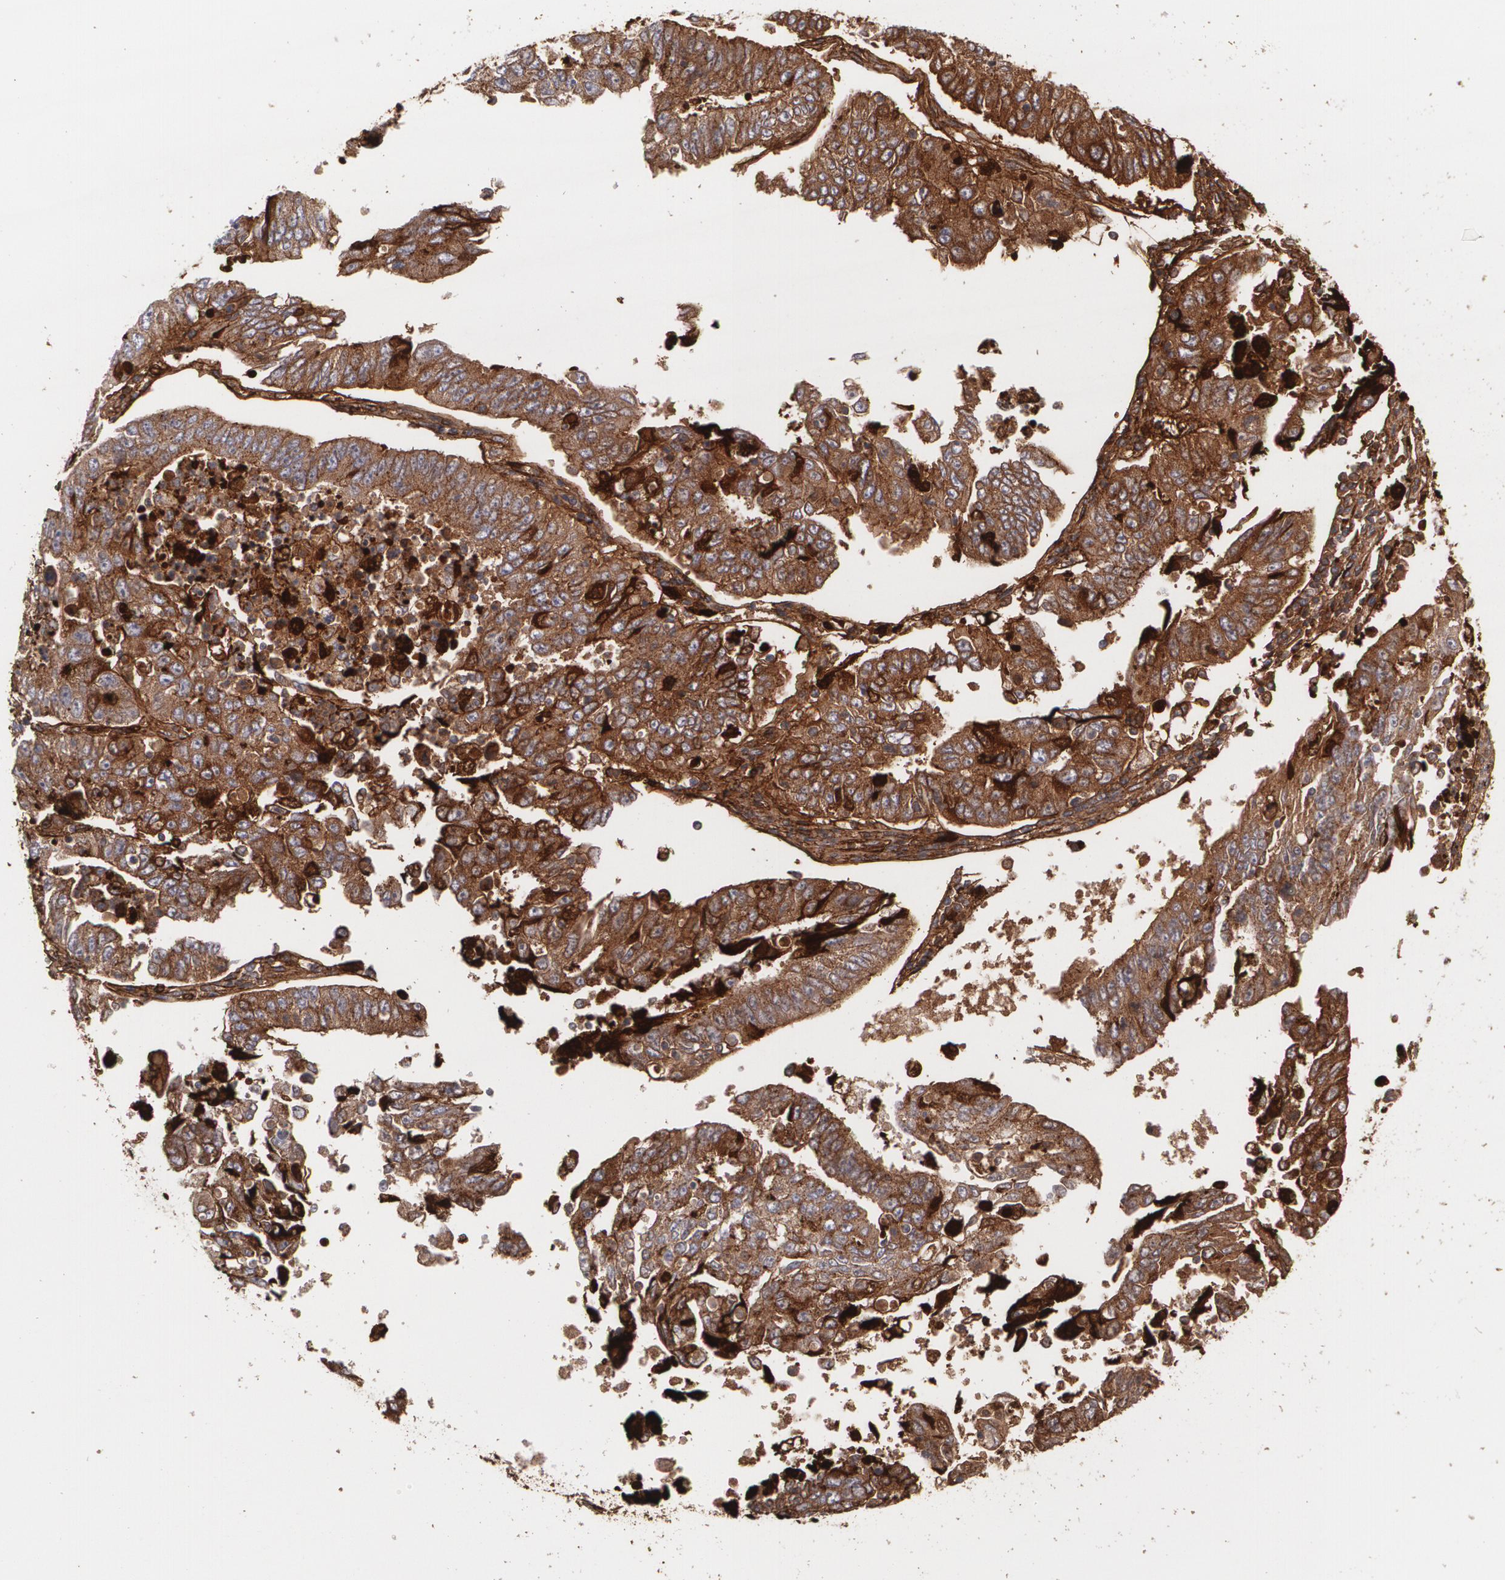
{"staining": {"intensity": "strong", "quantity": ">75%", "location": "cytoplasmic/membranous"}, "tissue": "endometrial cancer", "cell_type": "Tumor cells", "image_type": "cancer", "snomed": [{"axis": "morphology", "description": "Adenocarcinoma, NOS"}, {"axis": "topography", "description": "Endometrium"}], "caption": "Protein expression analysis of adenocarcinoma (endometrial) exhibits strong cytoplasmic/membranous expression in about >75% of tumor cells. Using DAB (3,3'-diaminobenzidine) (brown) and hematoxylin (blue) stains, captured at high magnification using brightfield microscopy.", "gene": "FBLN1", "patient": {"sex": "female", "age": 42}}